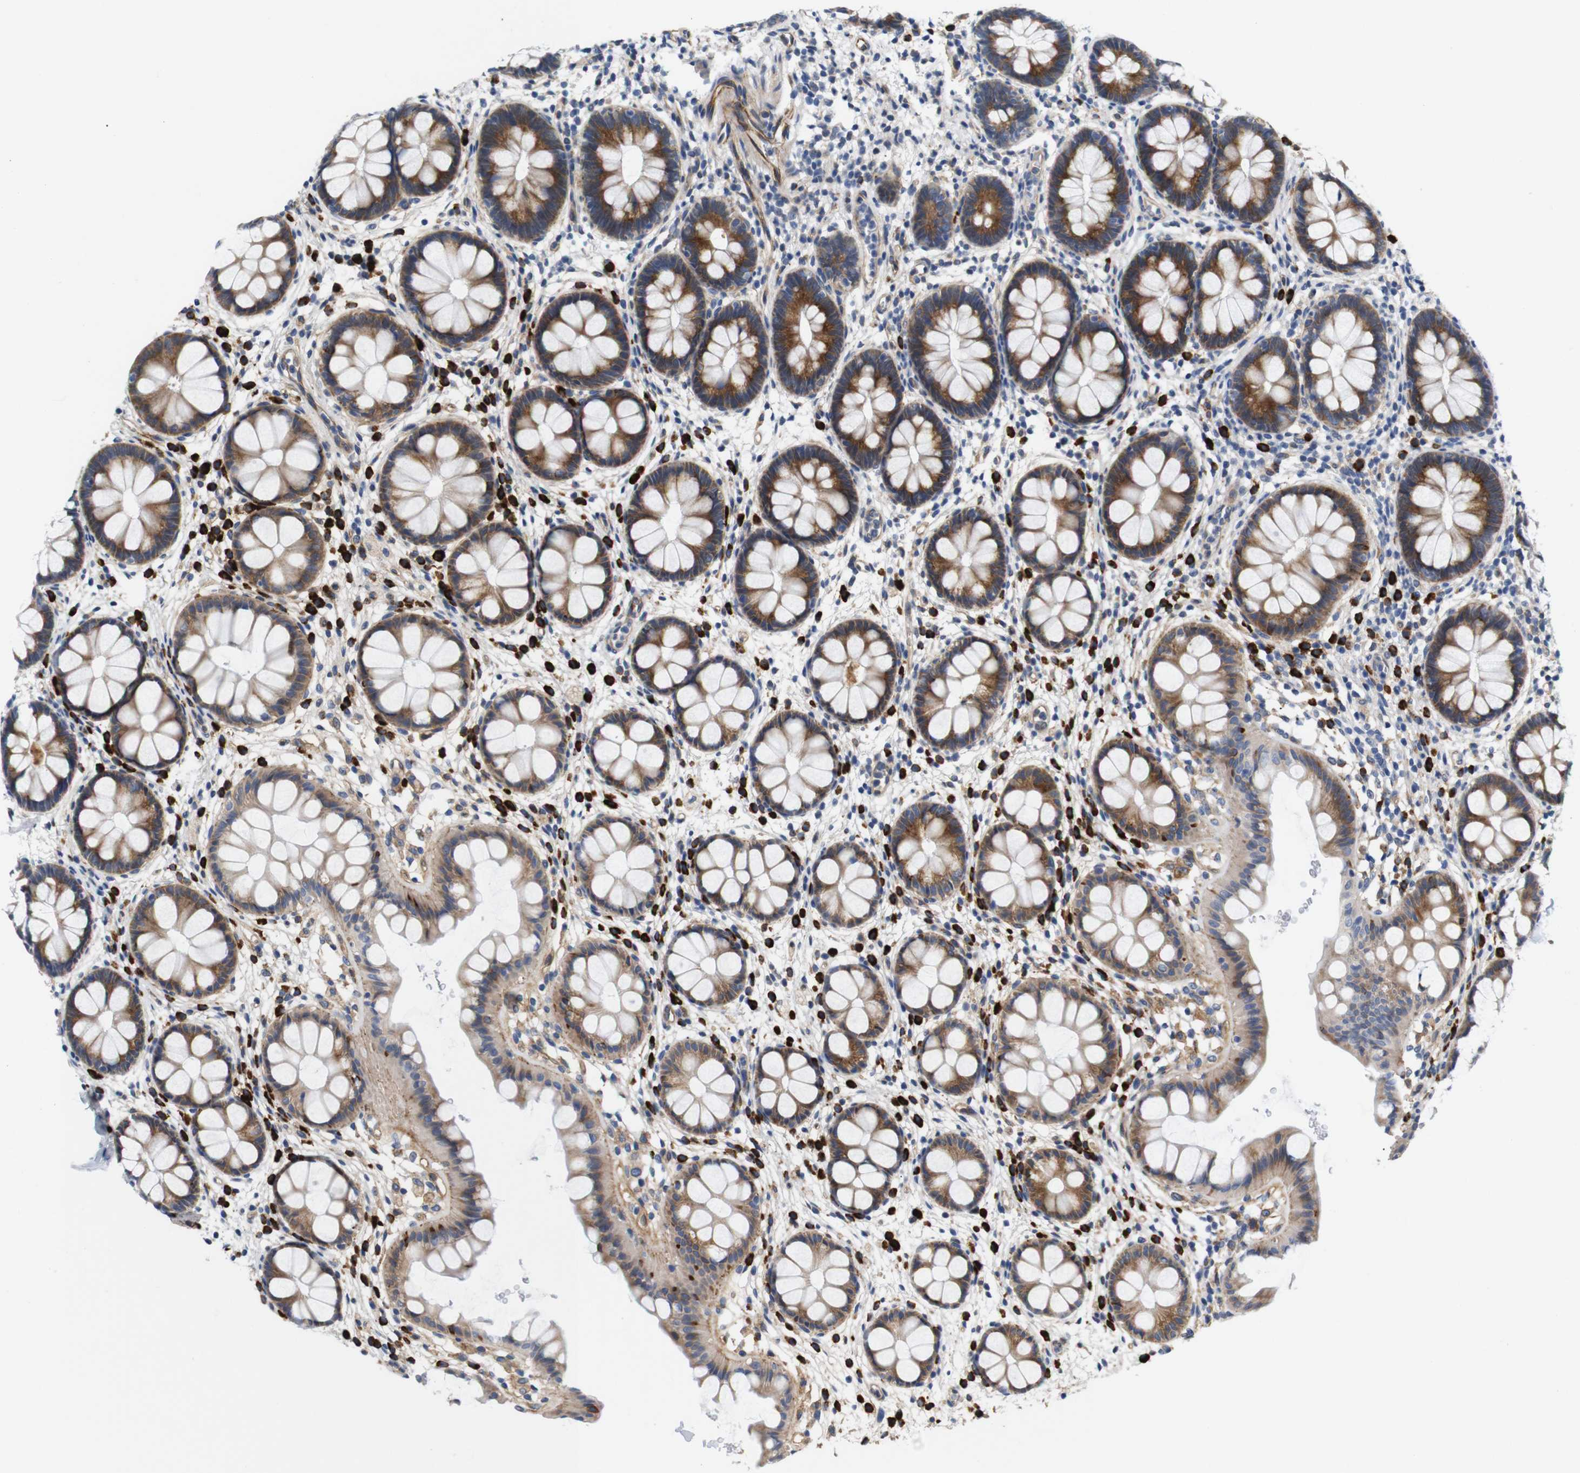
{"staining": {"intensity": "moderate", "quantity": ">75%", "location": "cytoplasmic/membranous"}, "tissue": "rectum", "cell_type": "Glandular cells", "image_type": "normal", "snomed": [{"axis": "morphology", "description": "Normal tissue, NOS"}, {"axis": "topography", "description": "Rectum"}], "caption": "An image of rectum stained for a protein exhibits moderate cytoplasmic/membranous brown staining in glandular cells. The protein is shown in brown color, while the nuclei are stained blue.", "gene": "UBE2G2", "patient": {"sex": "female", "age": 24}}